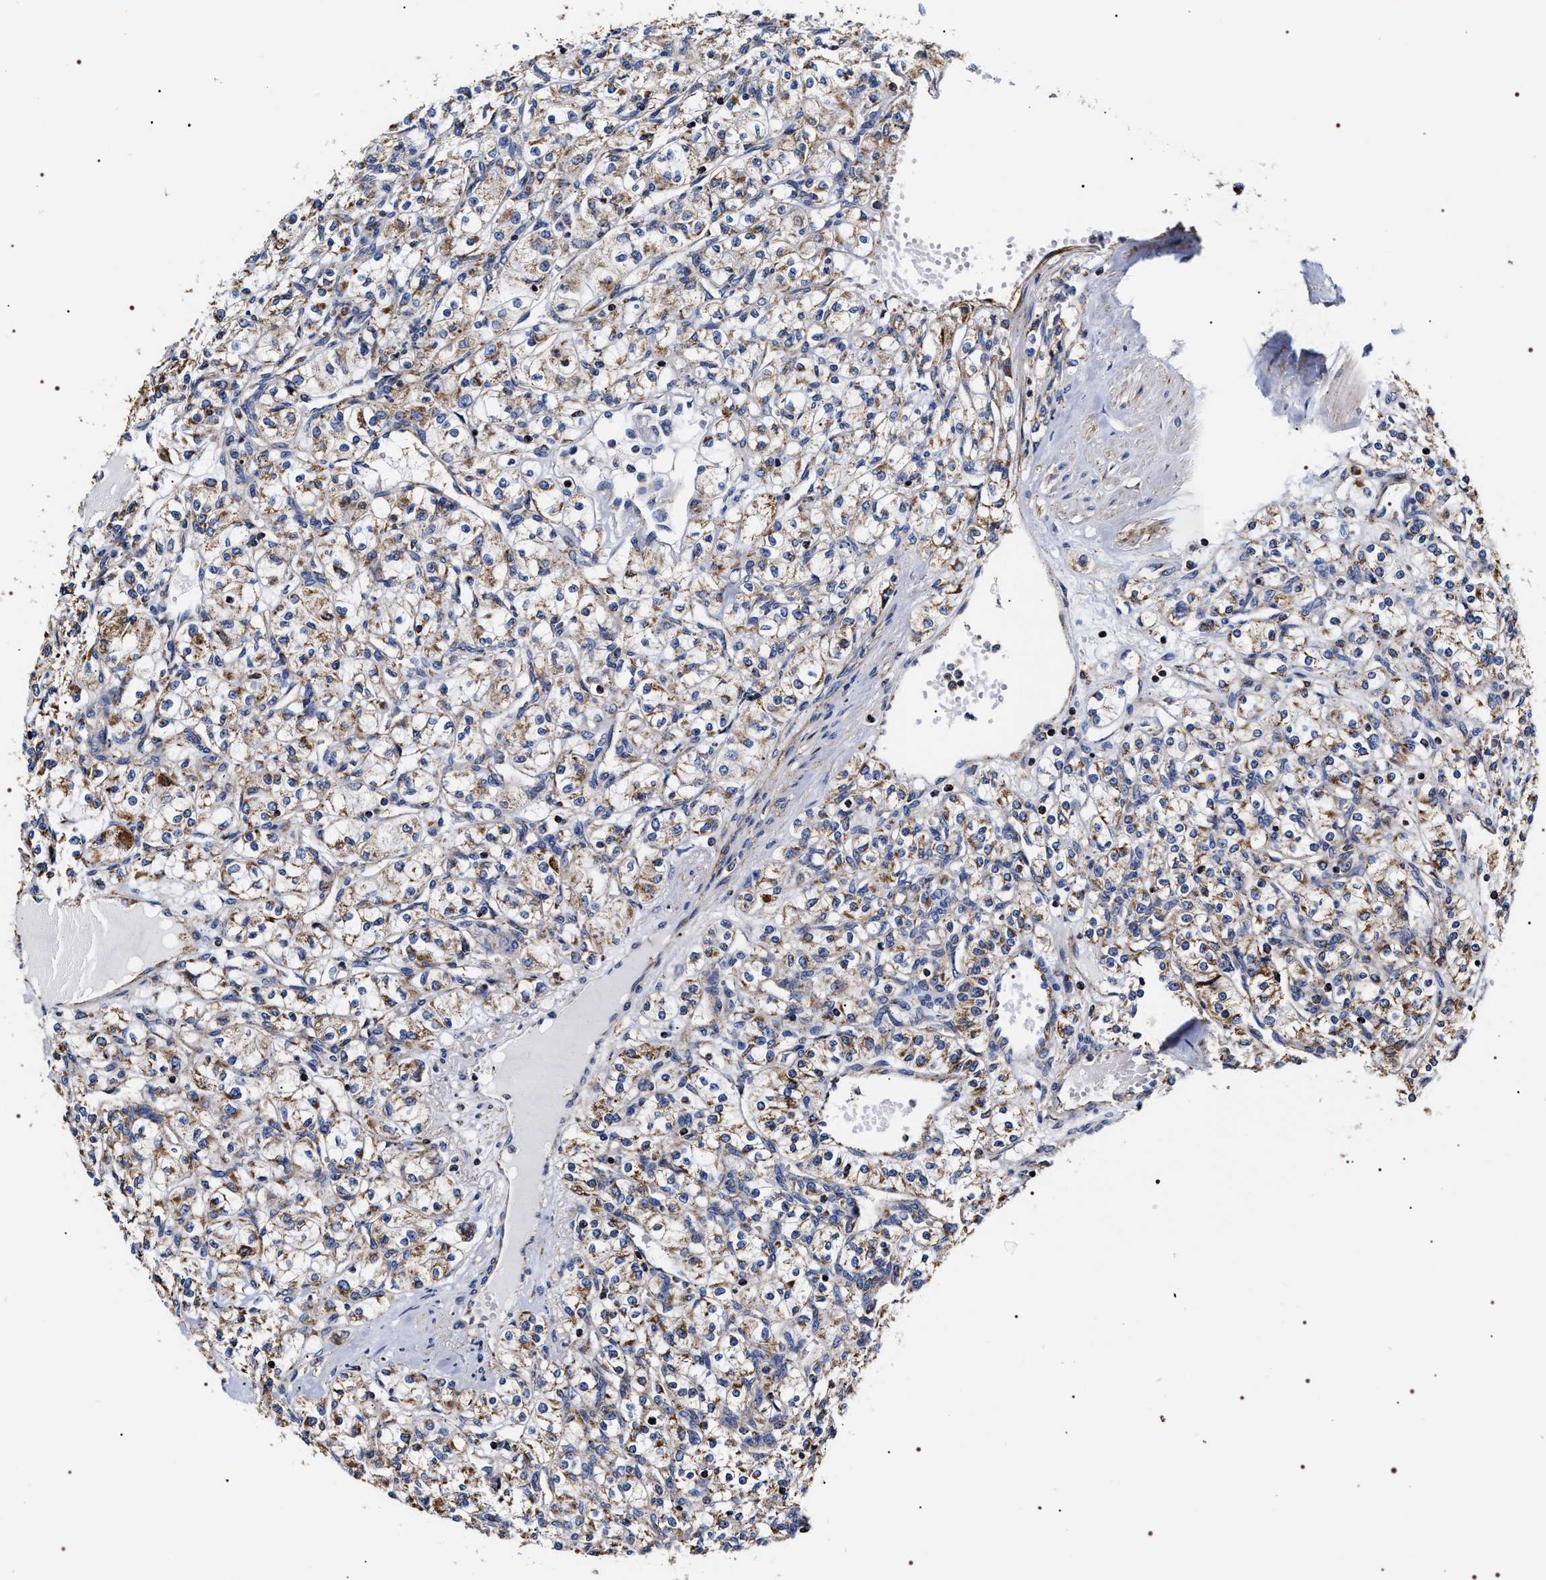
{"staining": {"intensity": "moderate", "quantity": ">75%", "location": "cytoplasmic/membranous"}, "tissue": "renal cancer", "cell_type": "Tumor cells", "image_type": "cancer", "snomed": [{"axis": "morphology", "description": "Adenocarcinoma, NOS"}, {"axis": "topography", "description": "Kidney"}], "caption": "Human adenocarcinoma (renal) stained with a protein marker displays moderate staining in tumor cells.", "gene": "COG5", "patient": {"sex": "male", "age": 77}}